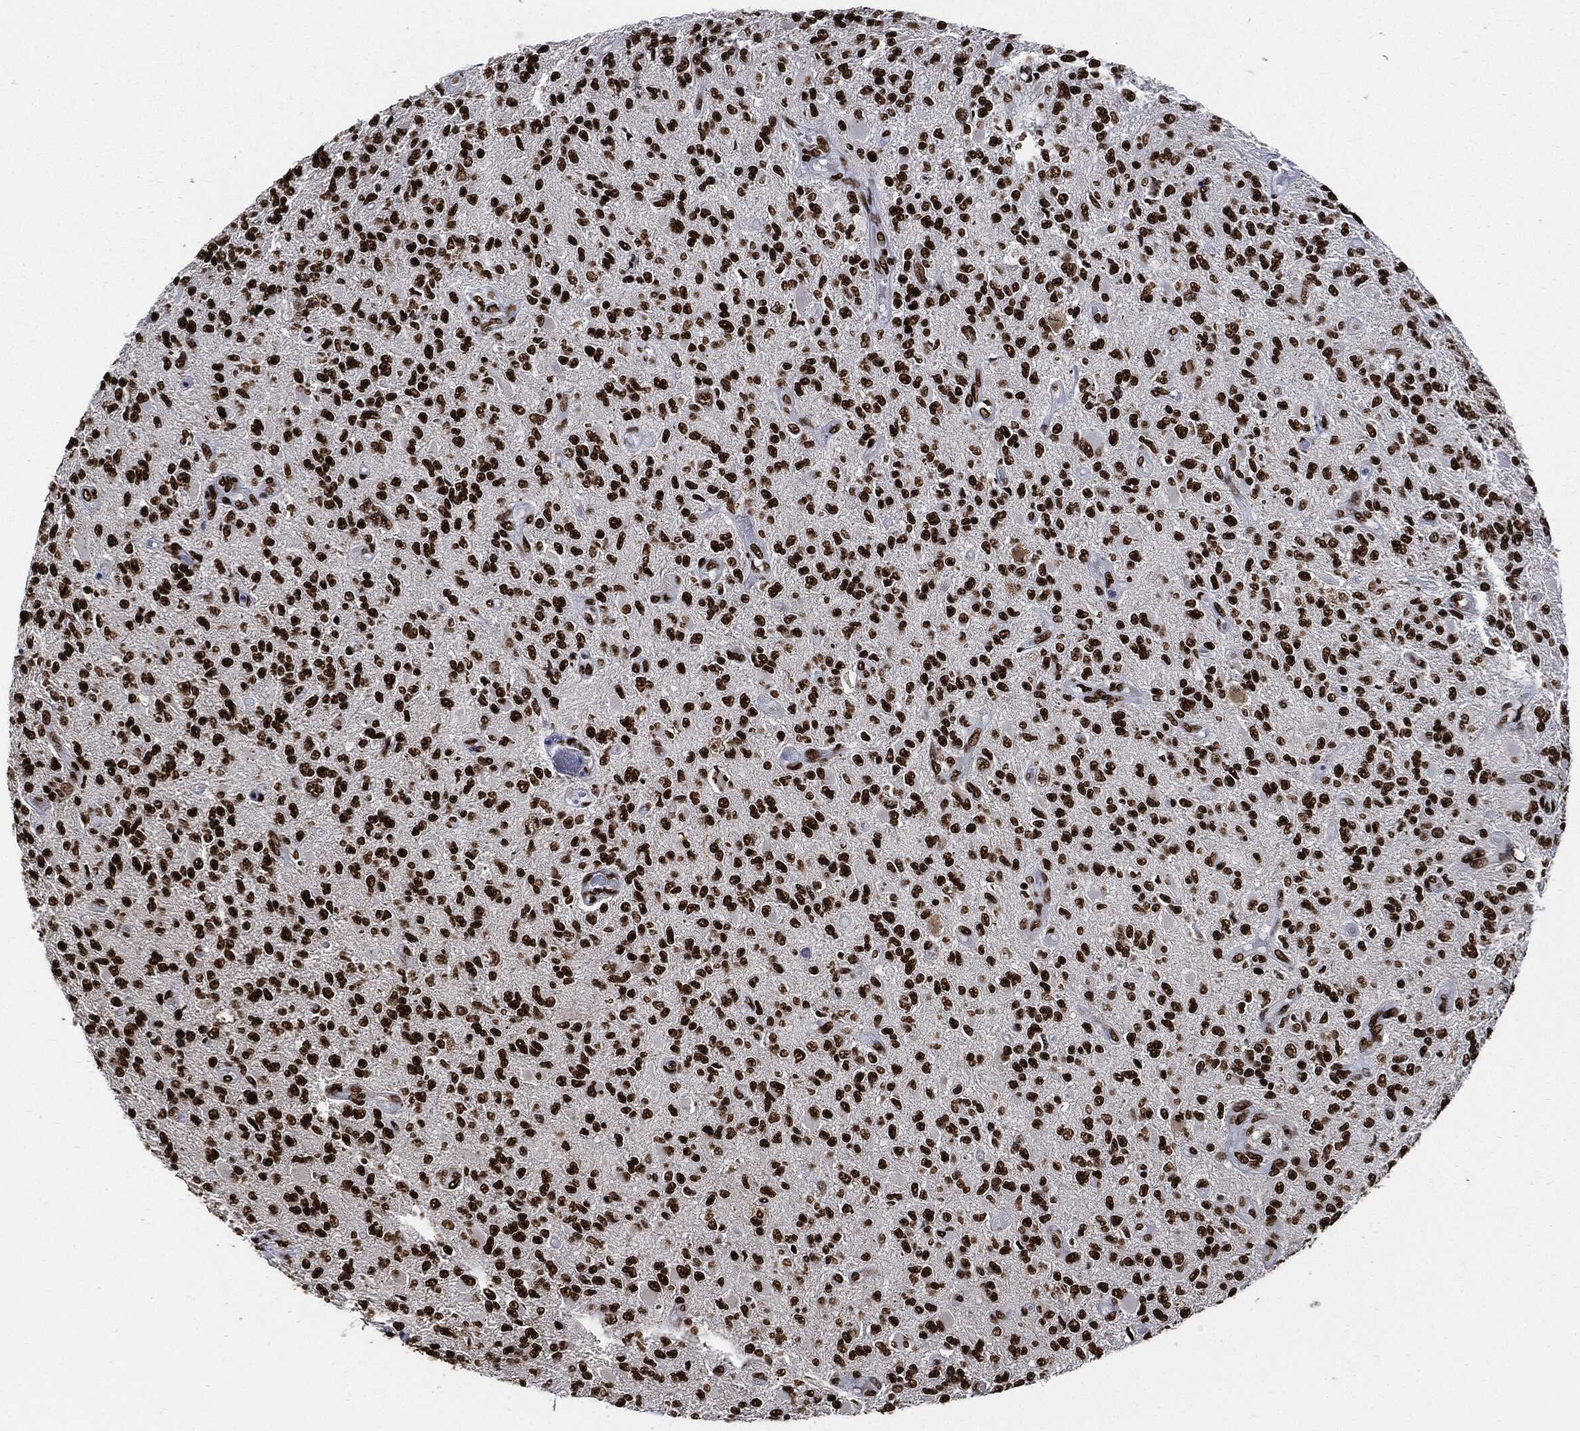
{"staining": {"intensity": "strong", "quantity": ">75%", "location": "nuclear"}, "tissue": "glioma", "cell_type": "Tumor cells", "image_type": "cancer", "snomed": [{"axis": "morphology", "description": "Glioma, malignant, High grade"}, {"axis": "topography", "description": "Brain"}], "caption": "IHC staining of high-grade glioma (malignant), which exhibits high levels of strong nuclear staining in about >75% of tumor cells indicating strong nuclear protein expression. The staining was performed using DAB (brown) for protein detection and nuclei were counterstained in hematoxylin (blue).", "gene": "RECQL", "patient": {"sex": "female", "age": 63}}